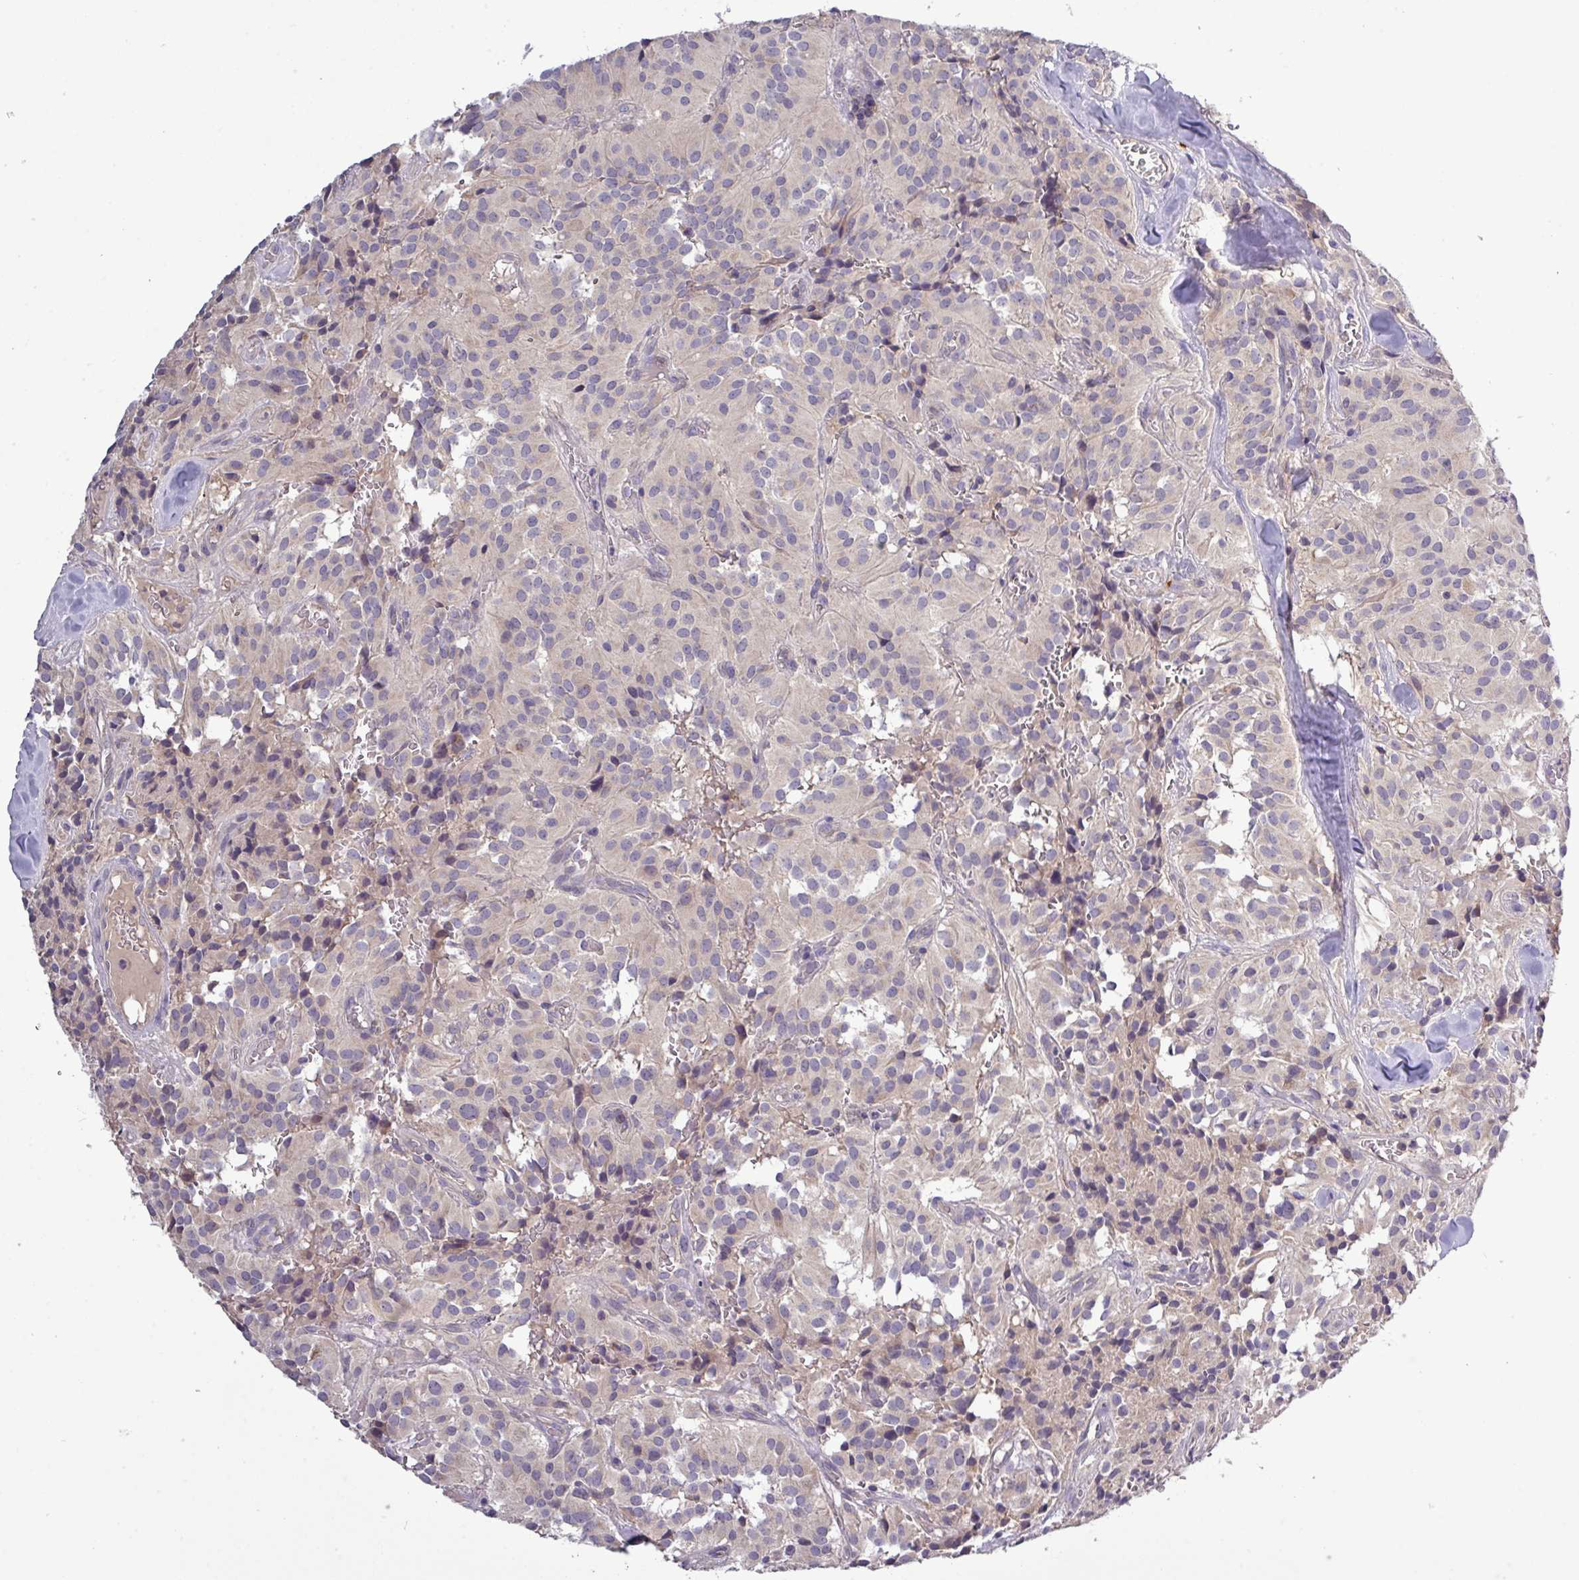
{"staining": {"intensity": "negative", "quantity": "none", "location": "none"}, "tissue": "glioma", "cell_type": "Tumor cells", "image_type": "cancer", "snomed": [{"axis": "morphology", "description": "Glioma, malignant, Low grade"}, {"axis": "topography", "description": "Brain"}], "caption": "This is an IHC micrograph of human malignant glioma (low-grade). There is no expression in tumor cells.", "gene": "TMEM62", "patient": {"sex": "male", "age": 42}}